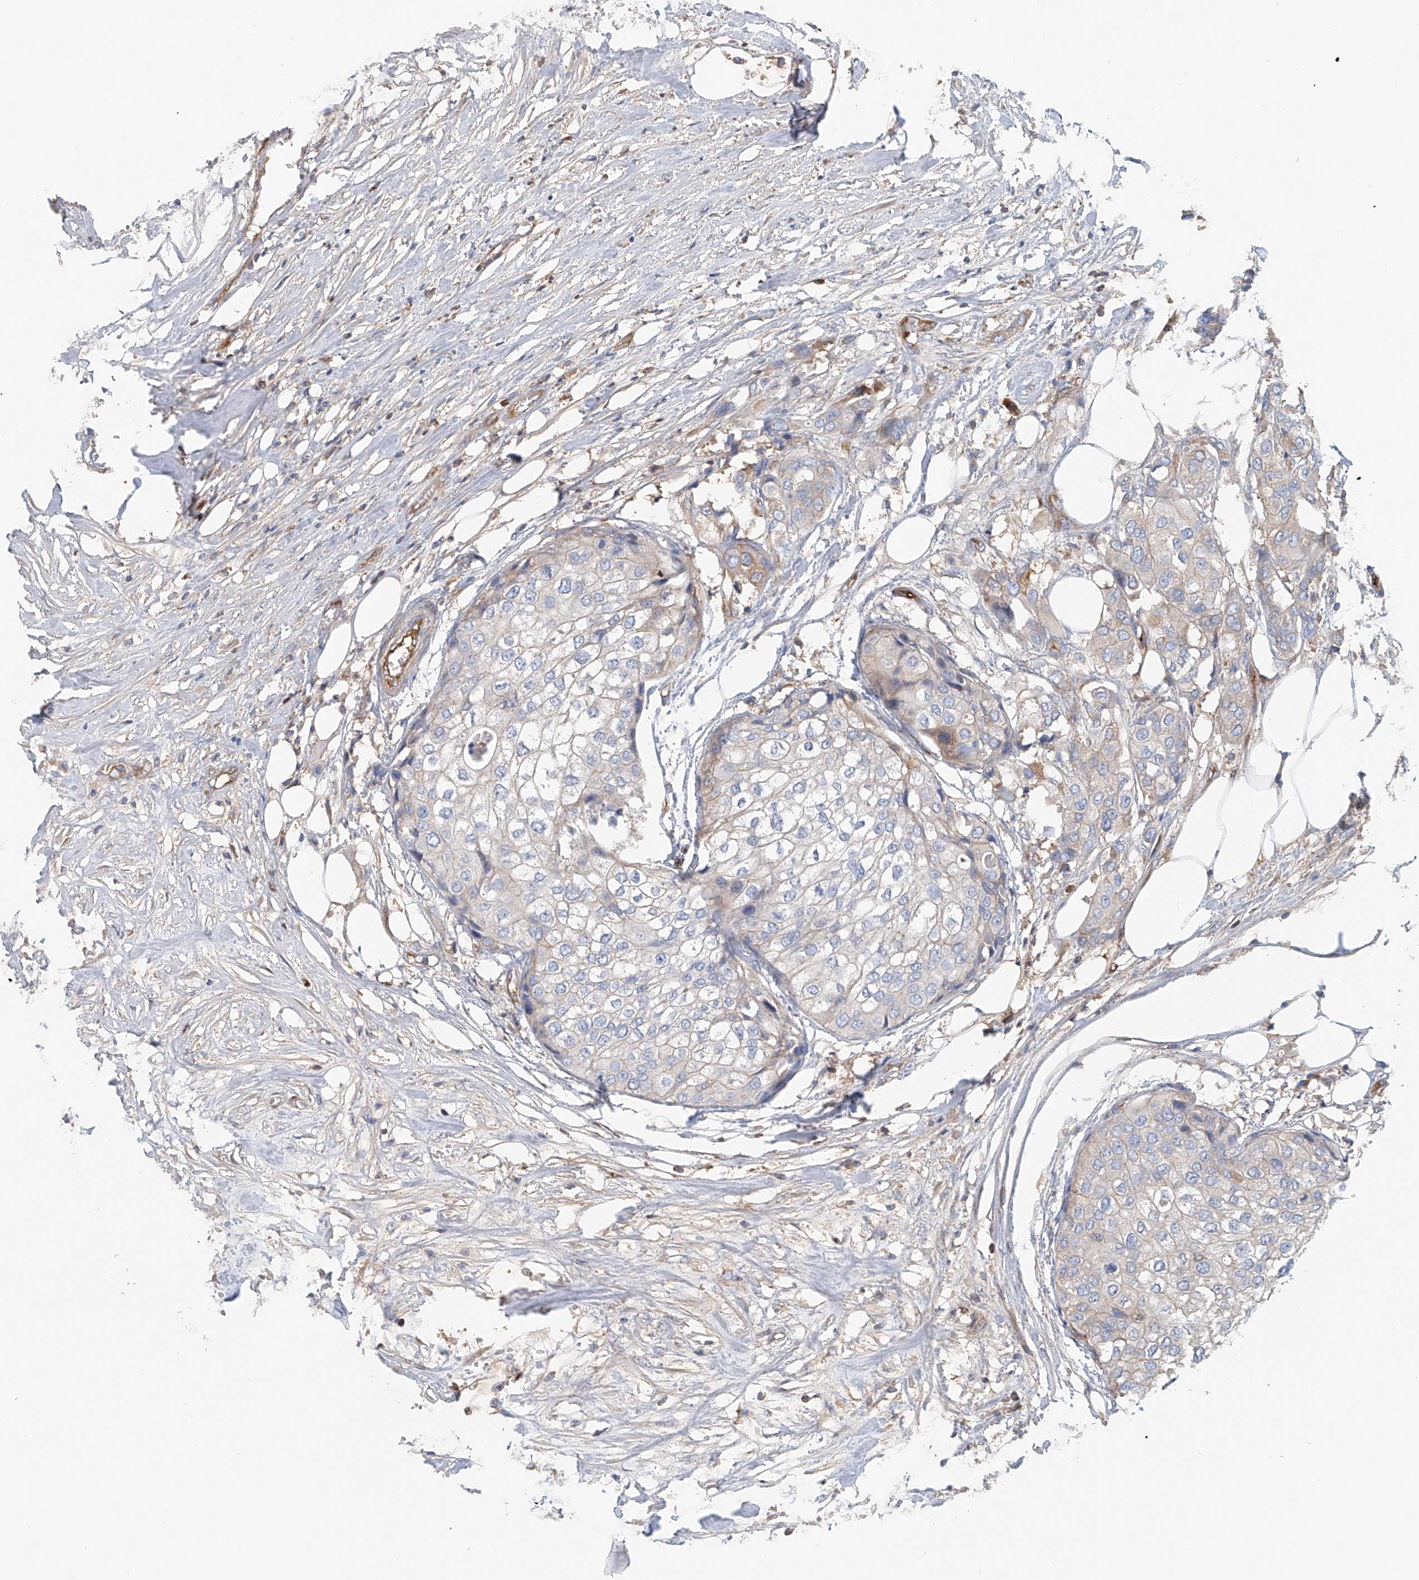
{"staining": {"intensity": "moderate", "quantity": "<25%", "location": "cytoplasmic/membranous"}, "tissue": "urothelial cancer", "cell_type": "Tumor cells", "image_type": "cancer", "snomed": [{"axis": "morphology", "description": "Urothelial carcinoma, High grade"}, {"axis": "topography", "description": "Urinary bladder"}], "caption": "Tumor cells reveal moderate cytoplasmic/membranous staining in about <25% of cells in urothelial carcinoma (high-grade).", "gene": "FRYL", "patient": {"sex": "male", "age": 64}}